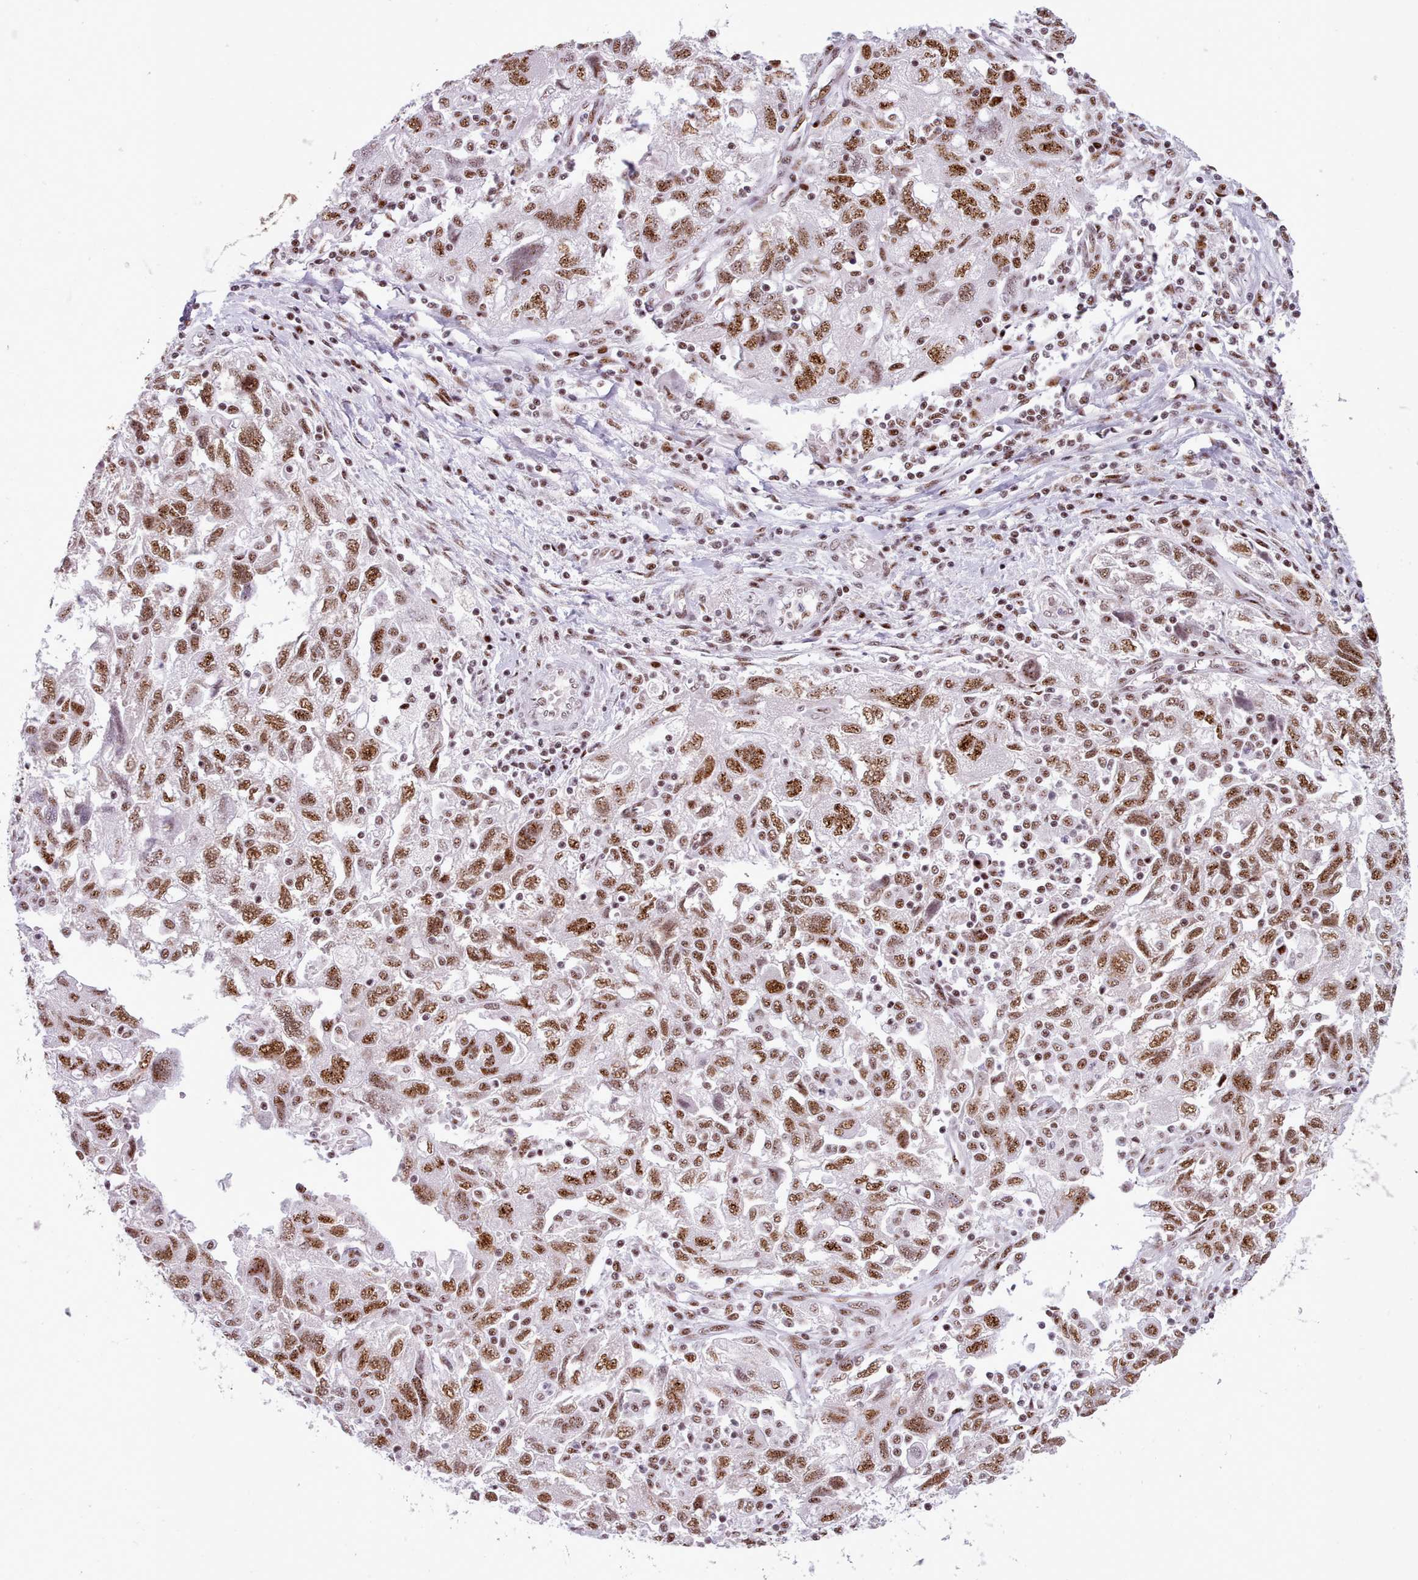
{"staining": {"intensity": "moderate", "quantity": ">75%", "location": "nuclear"}, "tissue": "ovarian cancer", "cell_type": "Tumor cells", "image_type": "cancer", "snomed": [{"axis": "morphology", "description": "Carcinoma, NOS"}, {"axis": "morphology", "description": "Cystadenocarcinoma, serous, NOS"}, {"axis": "topography", "description": "Ovary"}], "caption": "Ovarian carcinoma tissue exhibits moderate nuclear staining in approximately >75% of tumor cells, visualized by immunohistochemistry. (Stains: DAB (3,3'-diaminobenzidine) in brown, nuclei in blue, Microscopy: brightfield microscopy at high magnification).", "gene": "TMEM35B", "patient": {"sex": "female", "age": 69}}